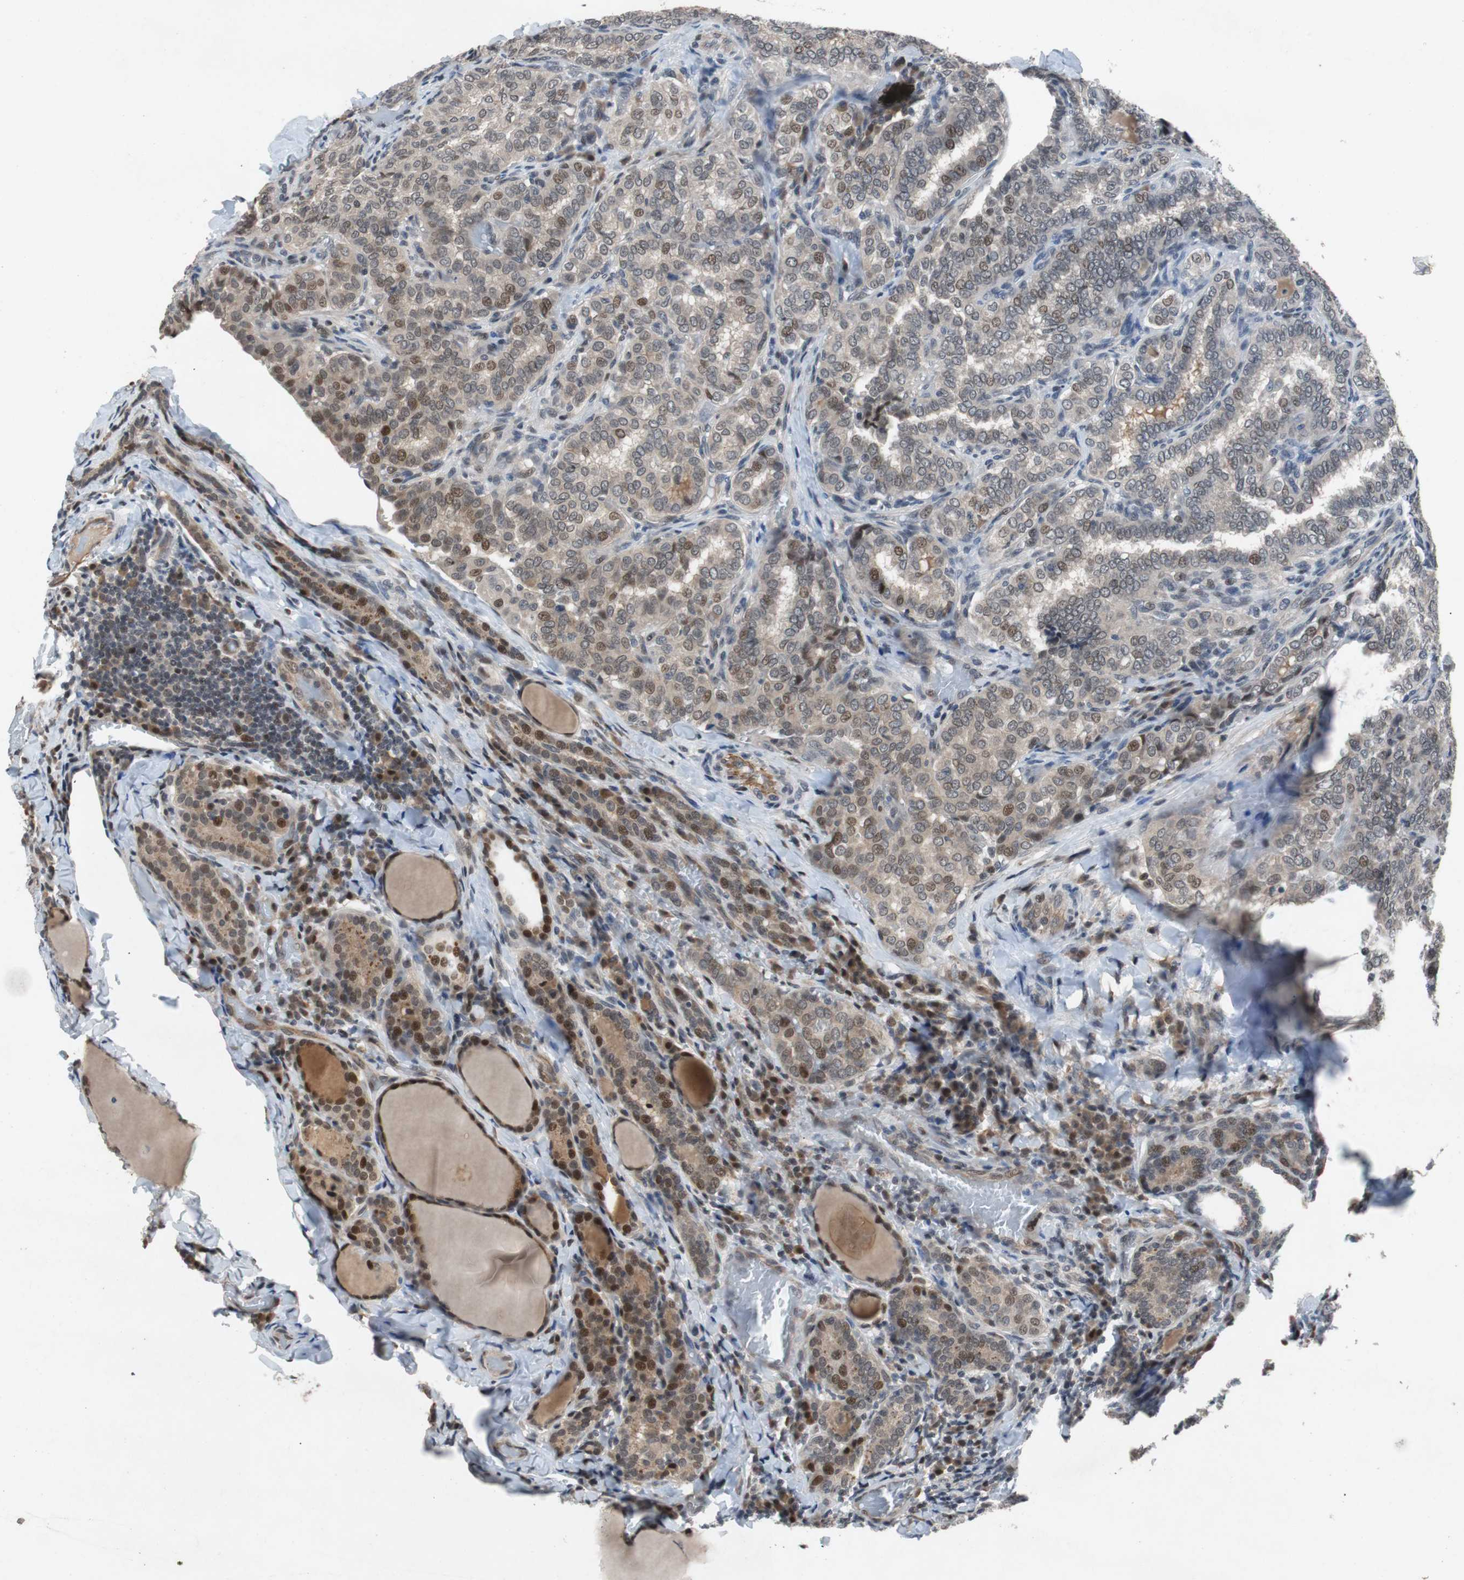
{"staining": {"intensity": "weak", "quantity": "<25%", "location": "nuclear"}, "tissue": "thyroid cancer", "cell_type": "Tumor cells", "image_type": "cancer", "snomed": [{"axis": "morphology", "description": "Normal tissue, NOS"}, {"axis": "morphology", "description": "Papillary adenocarcinoma, NOS"}, {"axis": "topography", "description": "Thyroid gland"}], "caption": "The immunohistochemistry image has no significant positivity in tumor cells of thyroid papillary adenocarcinoma tissue.", "gene": "TP63", "patient": {"sex": "female", "age": 30}}